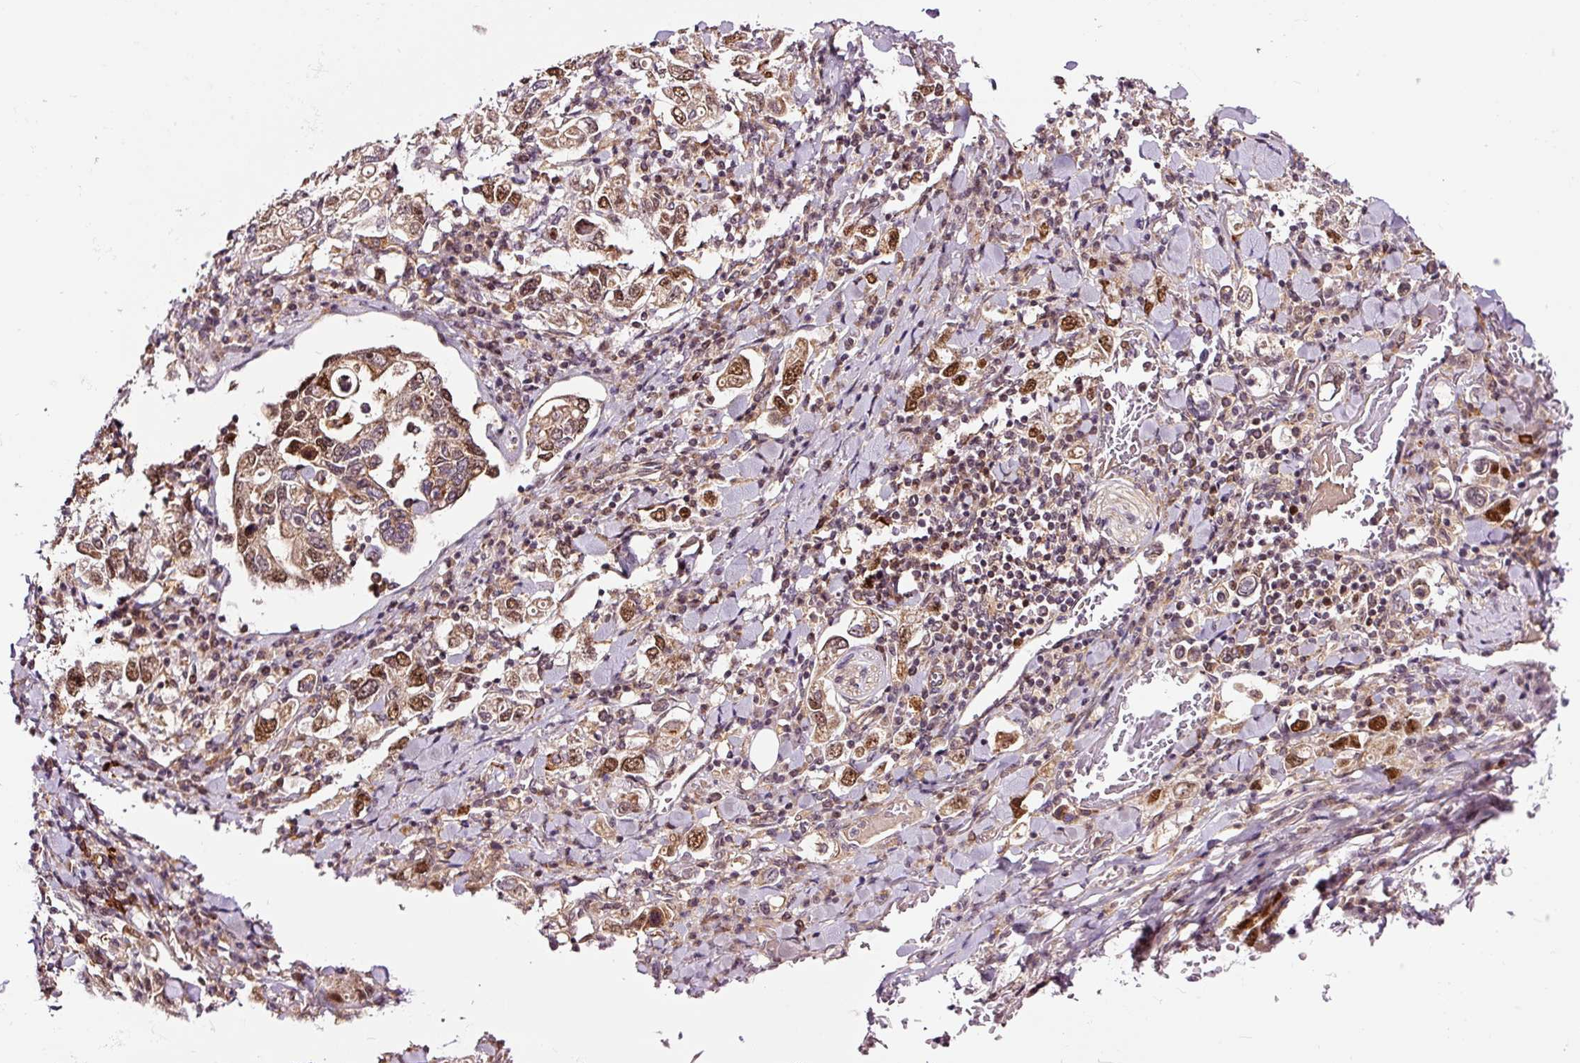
{"staining": {"intensity": "moderate", "quantity": ">75%", "location": "cytoplasmic/membranous,nuclear"}, "tissue": "stomach cancer", "cell_type": "Tumor cells", "image_type": "cancer", "snomed": [{"axis": "morphology", "description": "Adenocarcinoma, NOS"}, {"axis": "topography", "description": "Stomach, upper"}], "caption": "This is an image of immunohistochemistry staining of stomach cancer, which shows moderate expression in the cytoplasmic/membranous and nuclear of tumor cells.", "gene": "RFC4", "patient": {"sex": "male", "age": 62}}